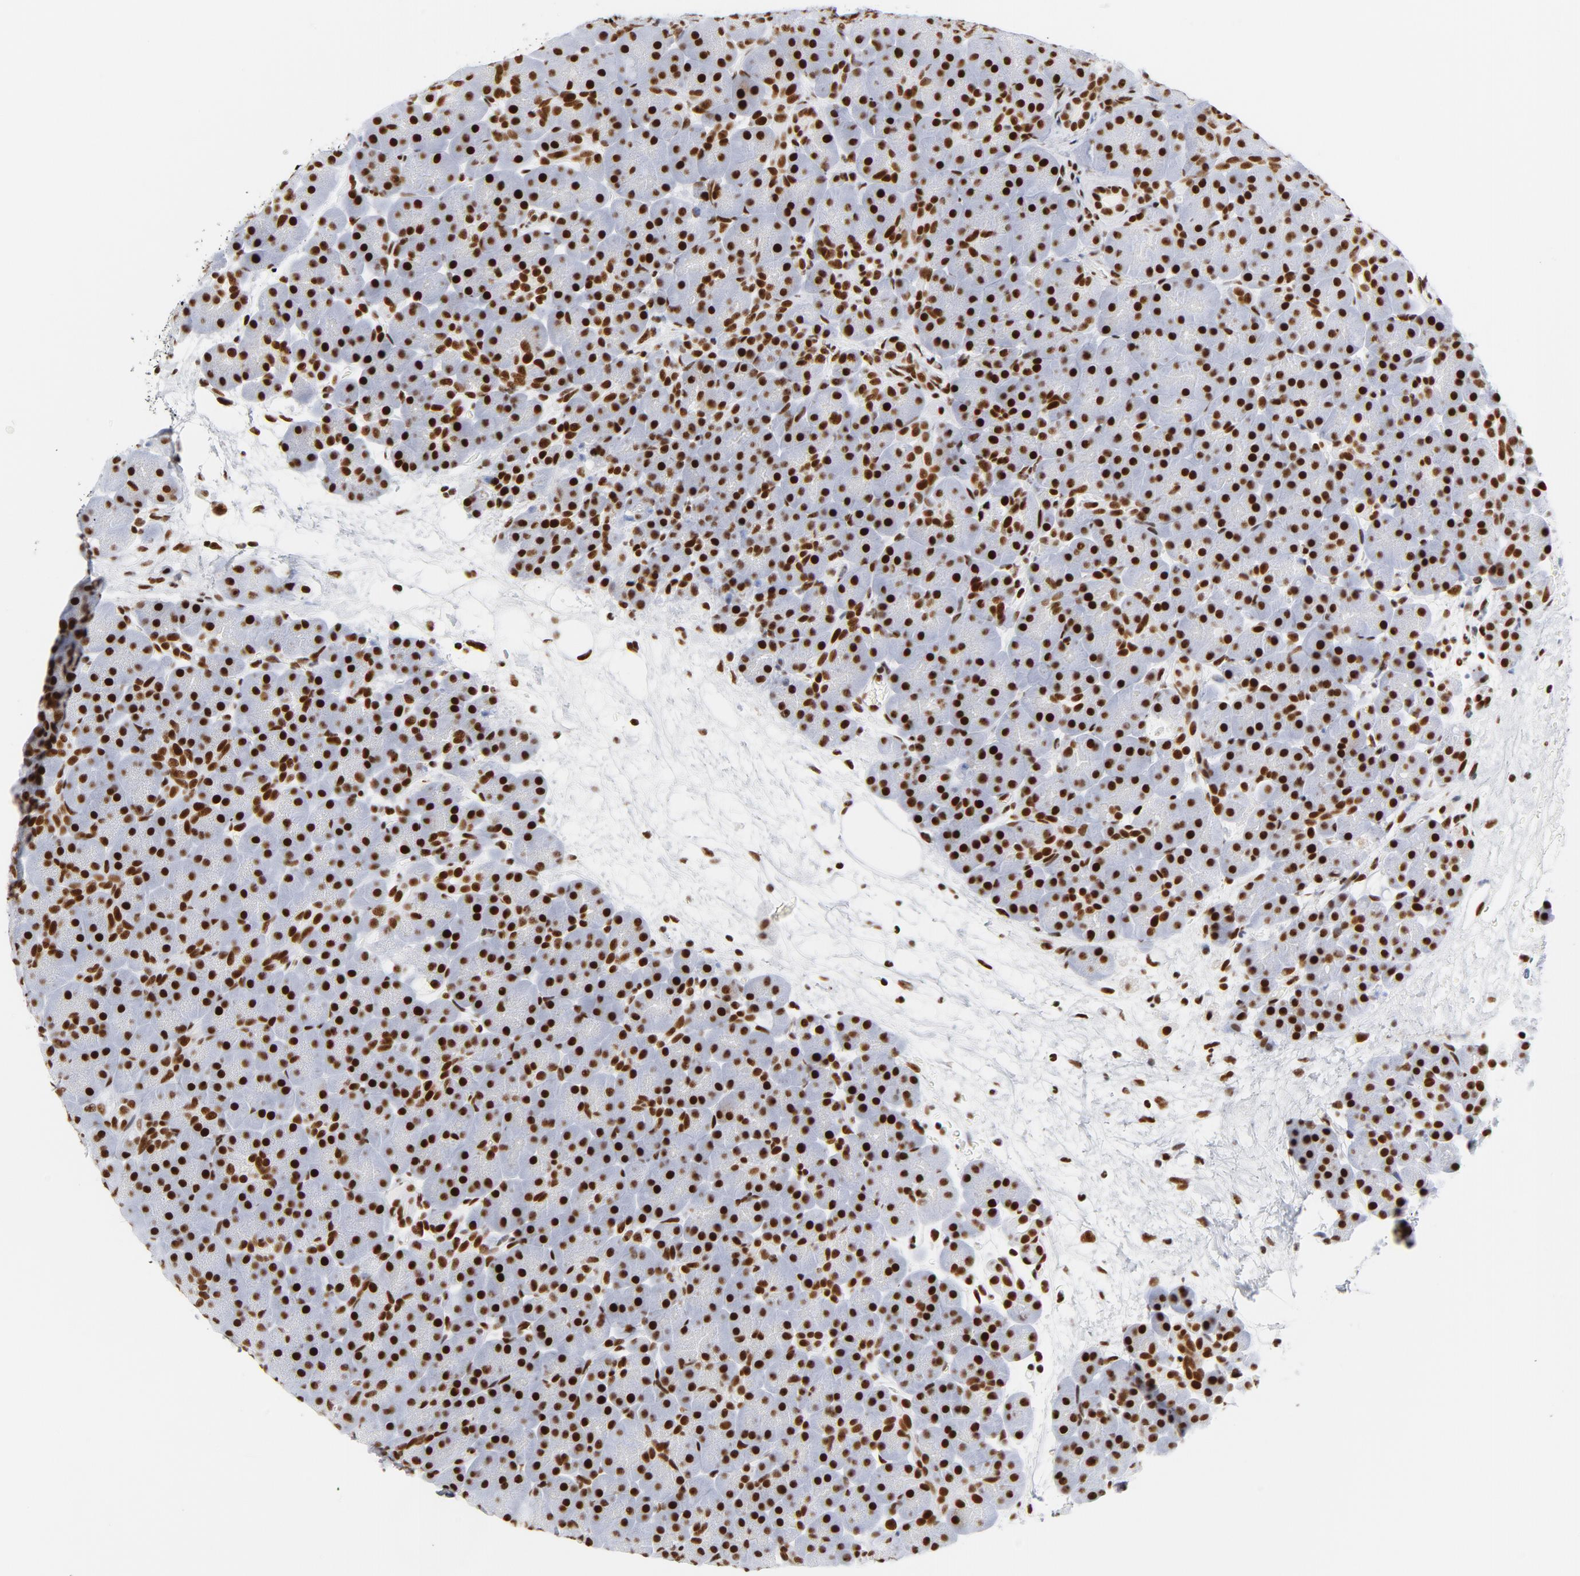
{"staining": {"intensity": "strong", "quantity": ">75%", "location": "nuclear"}, "tissue": "pancreas", "cell_type": "Exocrine glandular cells", "image_type": "normal", "snomed": [{"axis": "morphology", "description": "Normal tissue, NOS"}, {"axis": "topography", "description": "Pancreas"}], "caption": "Protein expression by immunohistochemistry demonstrates strong nuclear positivity in approximately >75% of exocrine glandular cells in normal pancreas. (brown staining indicates protein expression, while blue staining denotes nuclei).", "gene": "XRCC5", "patient": {"sex": "male", "age": 66}}